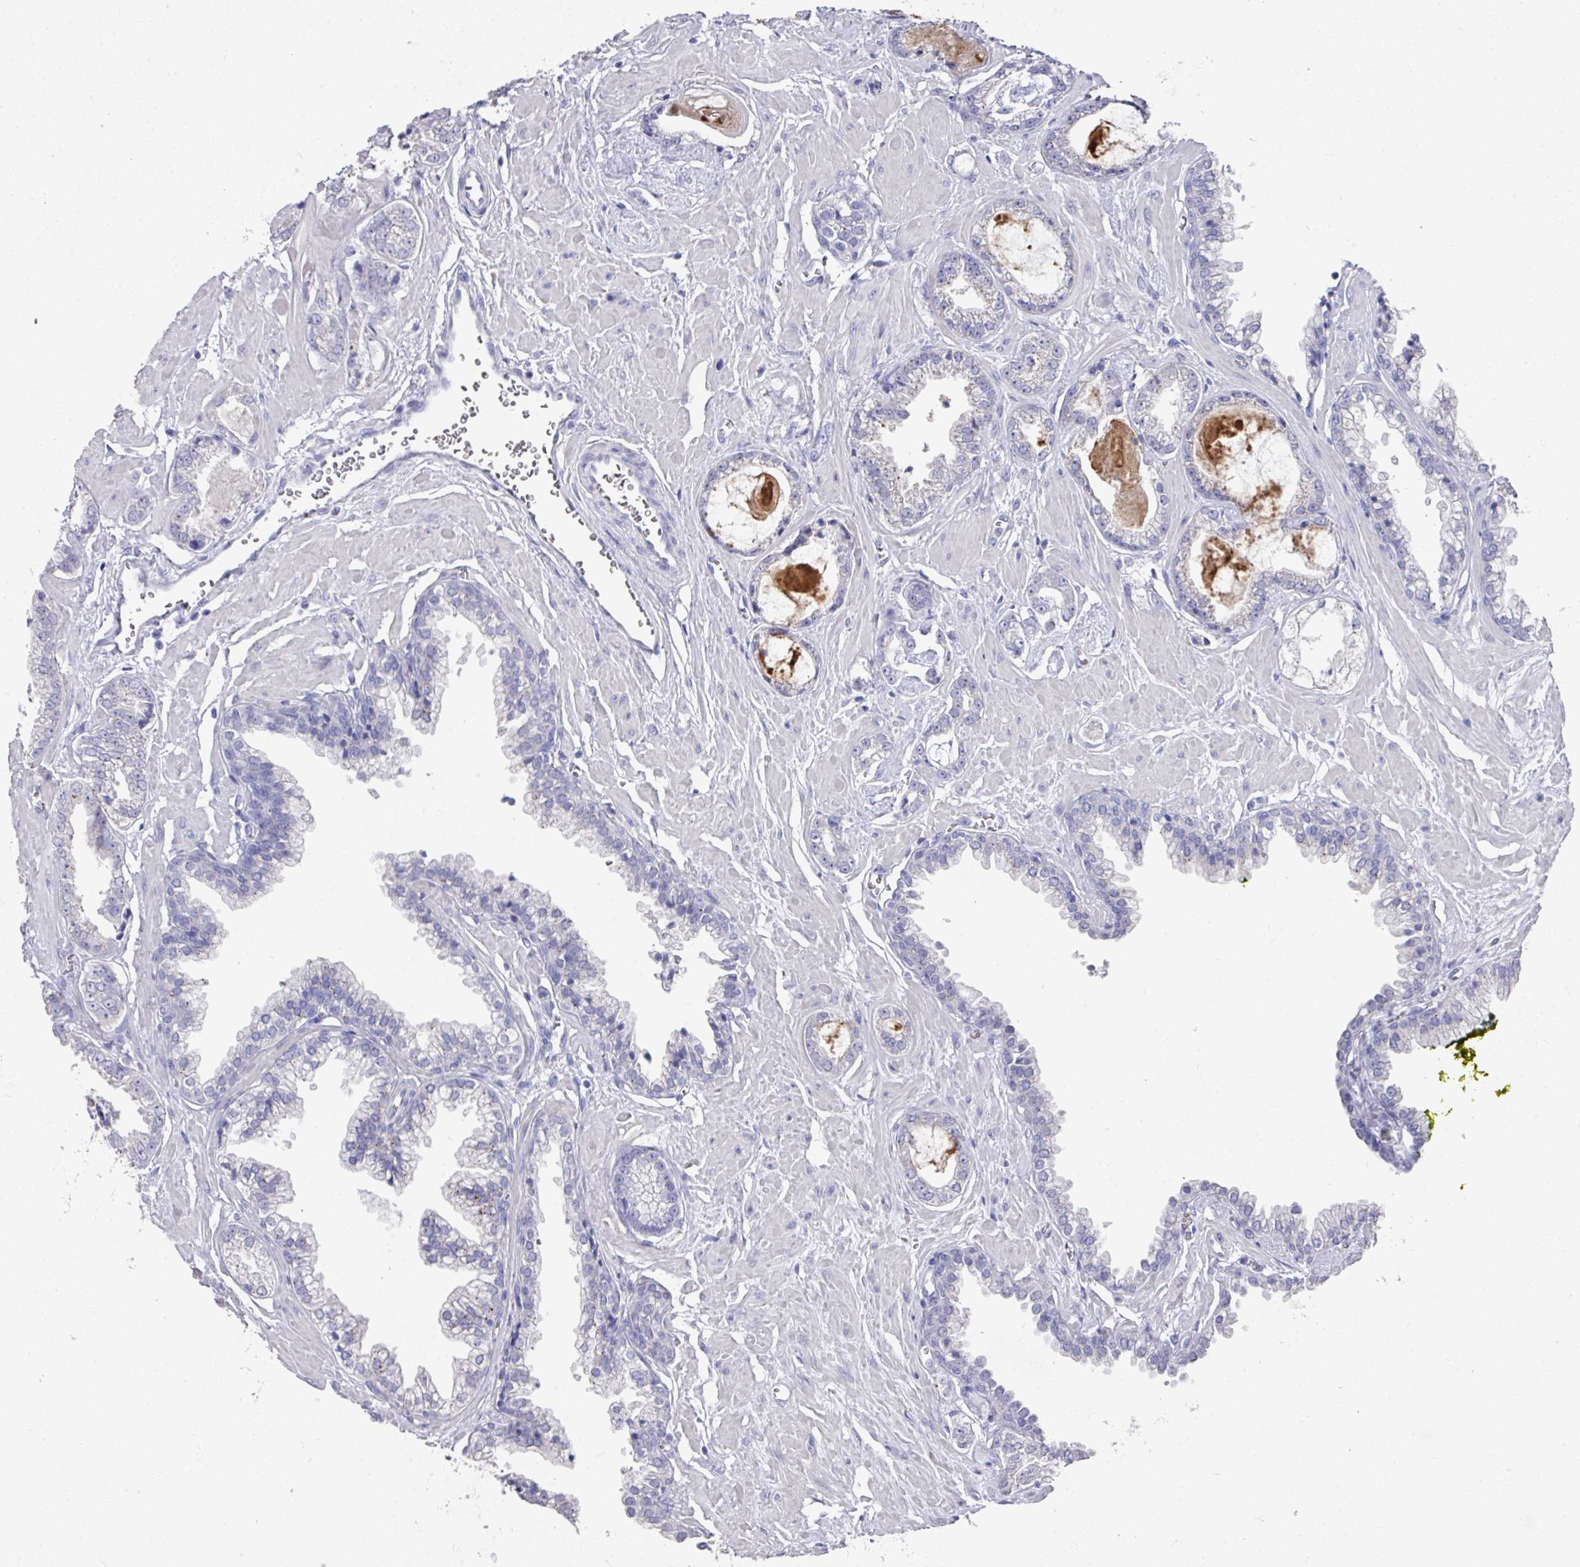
{"staining": {"intensity": "negative", "quantity": "none", "location": "none"}, "tissue": "prostate cancer", "cell_type": "Tumor cells", "image_type": "cancer", "snomed": [{"axis": "morphology", "description": "Adenocarcinoma, Low grade"}, {"axis": "topography", "description": "Prostate"}], "caption": "A histopathology image of human adenocarcinoma (low-grade) (prostate) is negative for staining in tumor cells. (IHC, brightfield microscopy, high magnification).", "gene": "DAZL", "patient": {"sex": "male", "age": 60}}